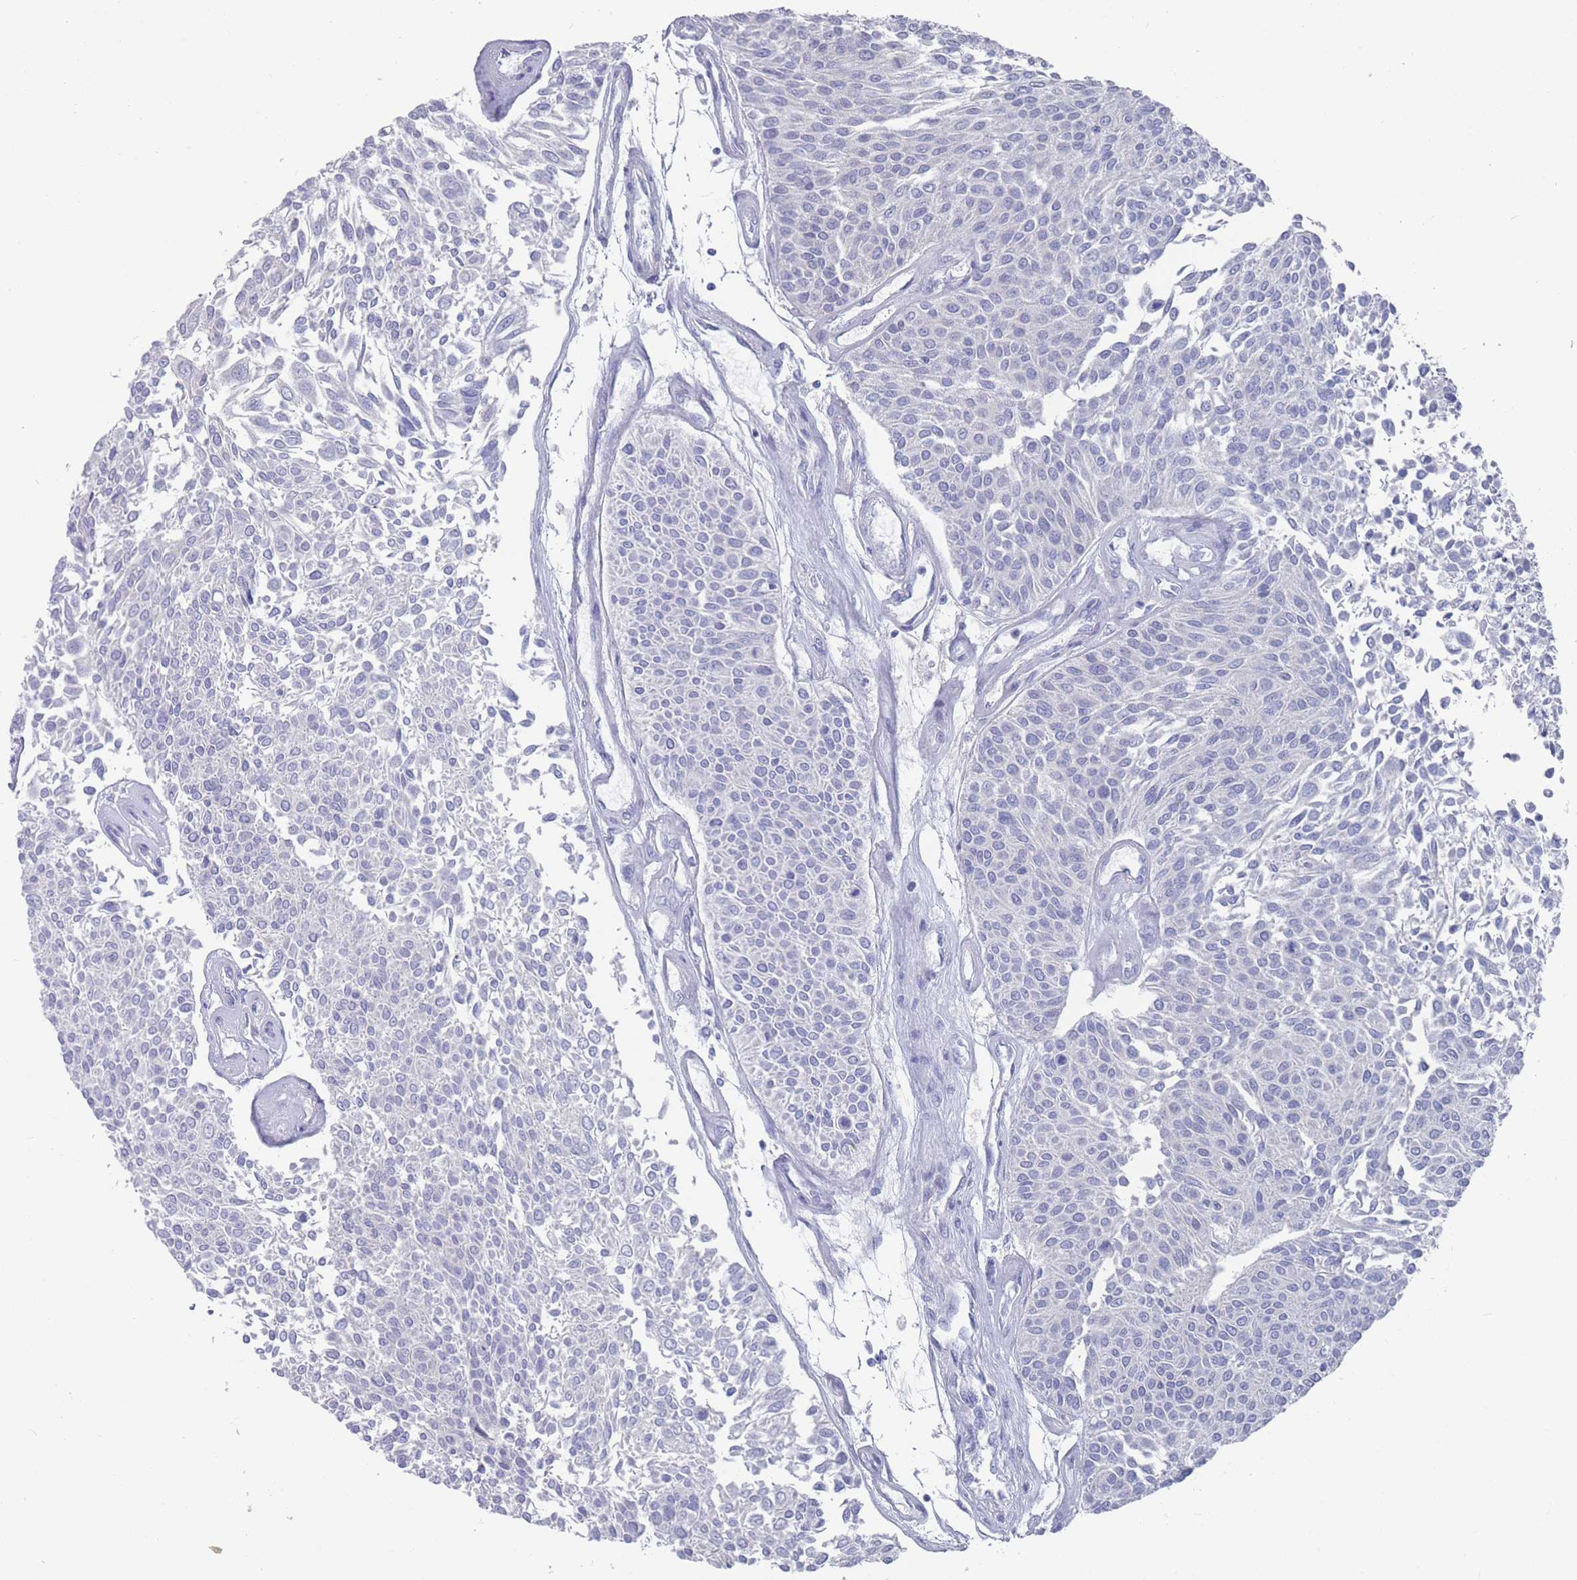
{"staining": {"intensity": "negative", "quantity": "none", "location": "none"}, "tissue": "urothelial cancer", "cell_type": "Tumor cells", "image_type": "cancer", "snomed": [{"axis": "morphology", "description": "Urothelial carcinoma, NOS"}, {"axis": "topography", "description": "Urinary bladder"}], "caption": "An IHC micrograph of transitional cell carcinoma is shown. There is no staining in tumor cells of transitional cell carcinoma.", "gene": "CYP51A1", "patient": {"sex": "male", "age": 55}}